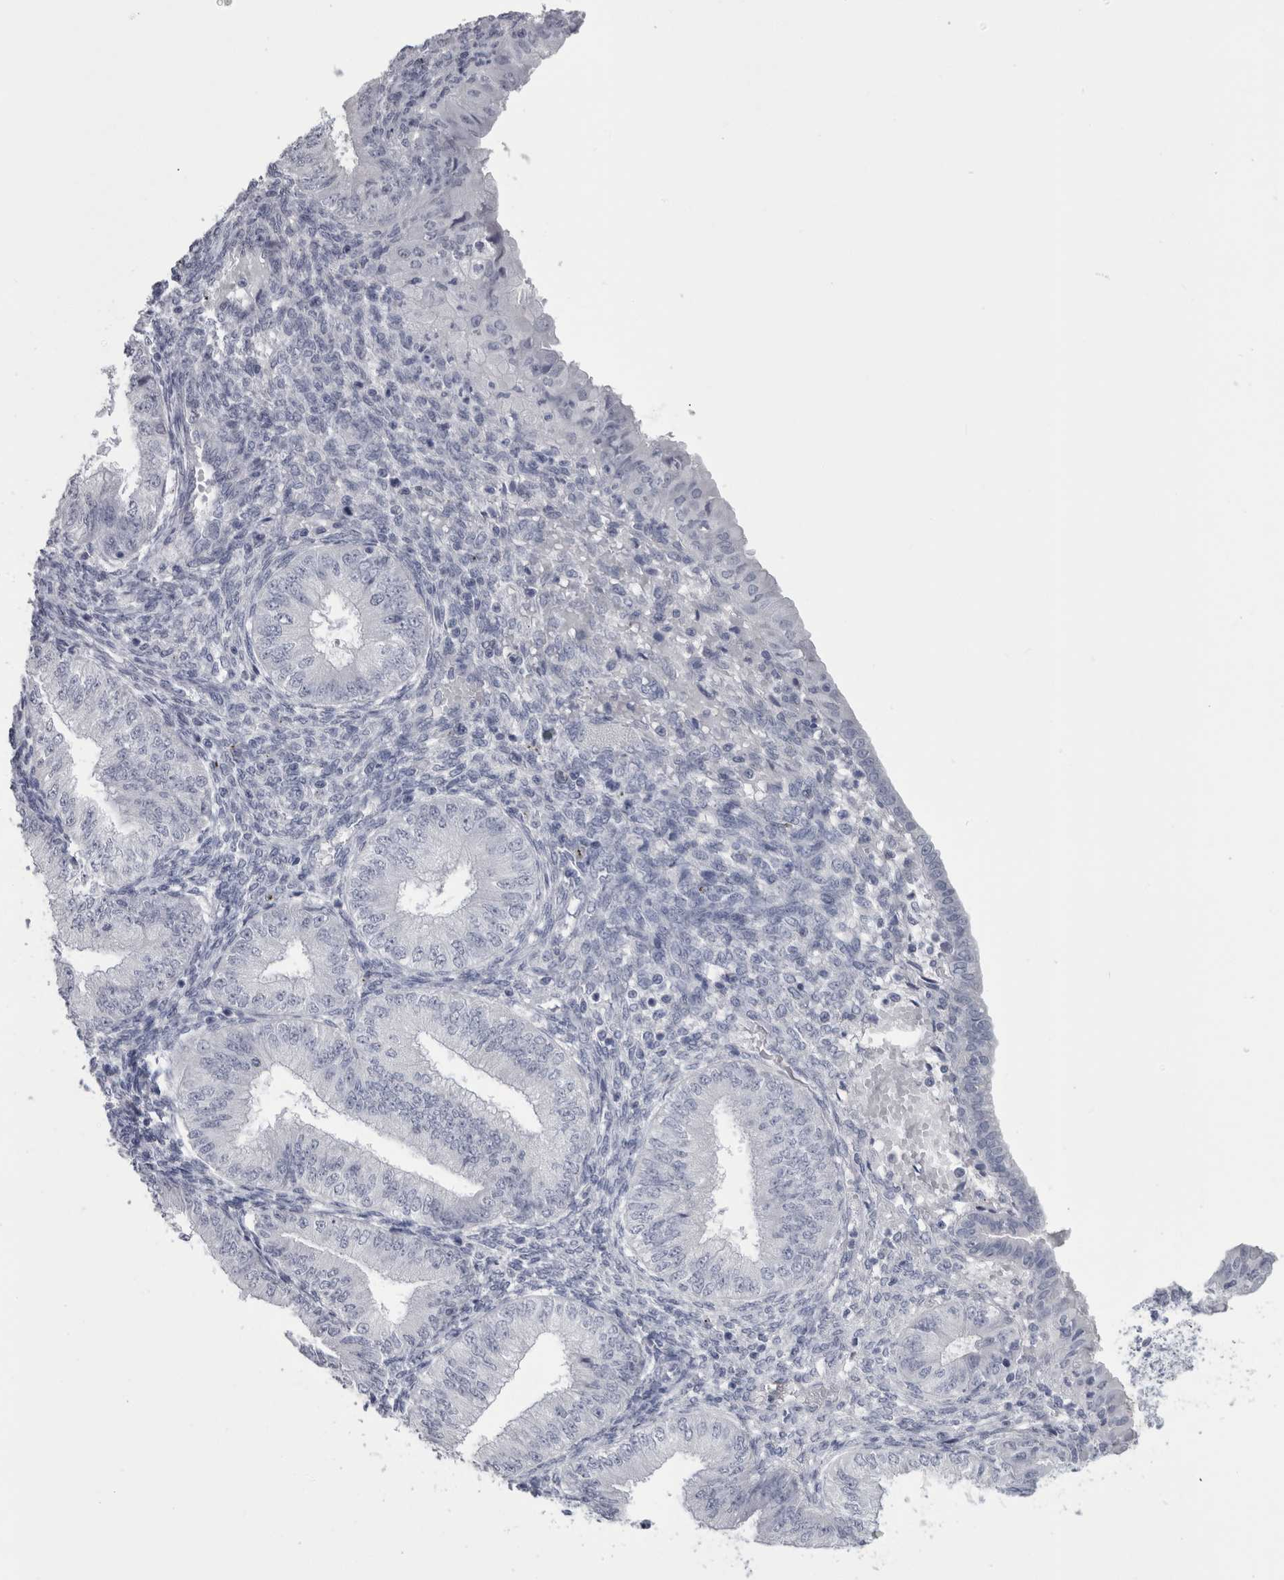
{"staining": {"intensity": "negative", "quantity": "none", "location": "none"}, "tissue": "endometrial cancer", "cell_type": "Tumor cells", "image_type": "cancer", "snomed": [{"axis": "morphology", "description": "Normal tissue, NOS"}, {"axis": "morphology", "description": "Adenocarcinoma, NOS"}, {"axis": "topography", "description": "Endometrium"}], "caption": "A high-resolution micrograph shows immunohistochemistry staining of endometrial cancer (adenocarcinoma), which reveals no significant positivity in tumor cells.", "gene": "PTH", "patient": {"sex": "female", "age": 53}}